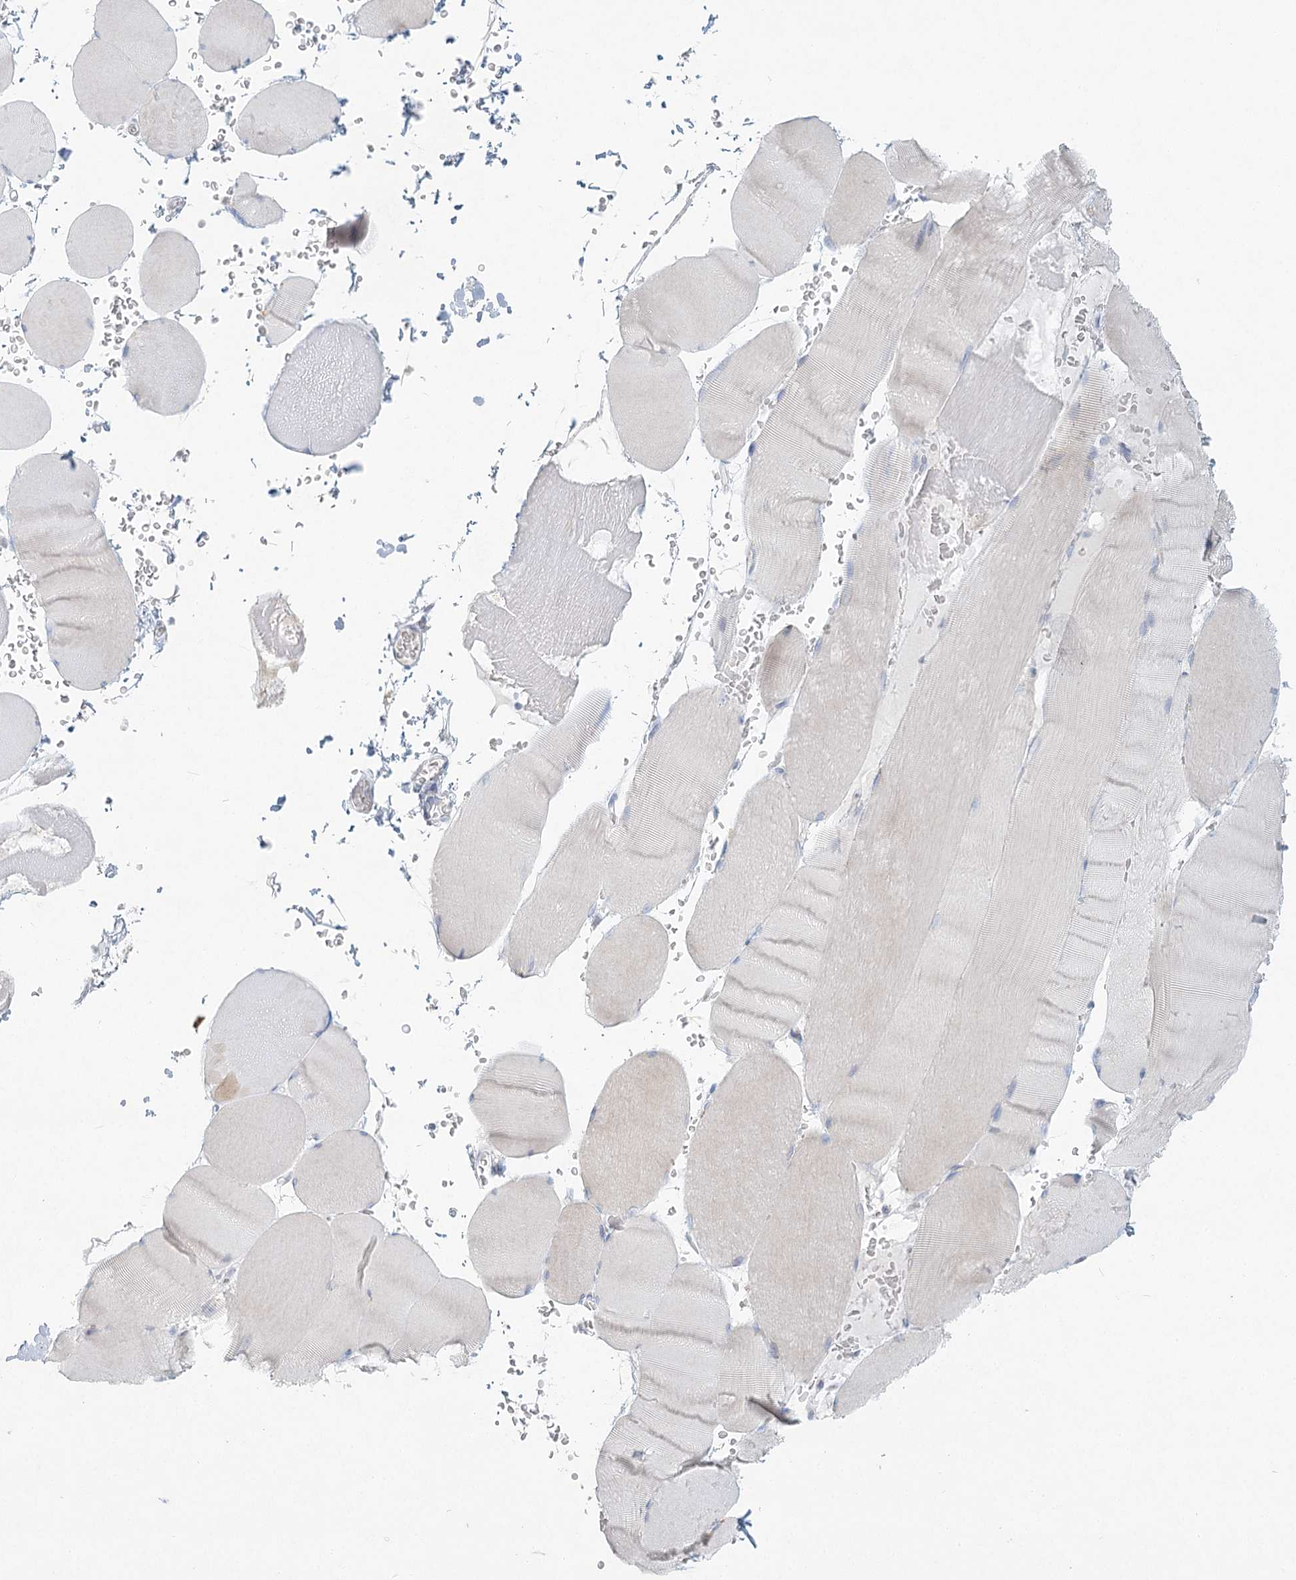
{"staining": {"intensity": "negative", "quantity": "none", "location": "none"}, "tissue": "skeletal muscle", "cell_type": "Myocytes", "image_type": "normal", "snomed": [{"axis": "morphology", "description": "Normal tissue, NOS"}, {"axis": "topography", "description": "Skeletal muscle"}, {"axis": "topography", "description": "Head-Neck"}], "caption": "Image shows no significant protein staining in myocytes of unremarkable skeletal muscle. The staining was performed using DAB (3,3'-diaminobenzidine) to visualize the protein expression in brown, while the nuclei were stained in blue with hematoxylin (Magnification: 20x).", "gene": "LRP2BP", "patient": {"sex": "male", "age": 66}}